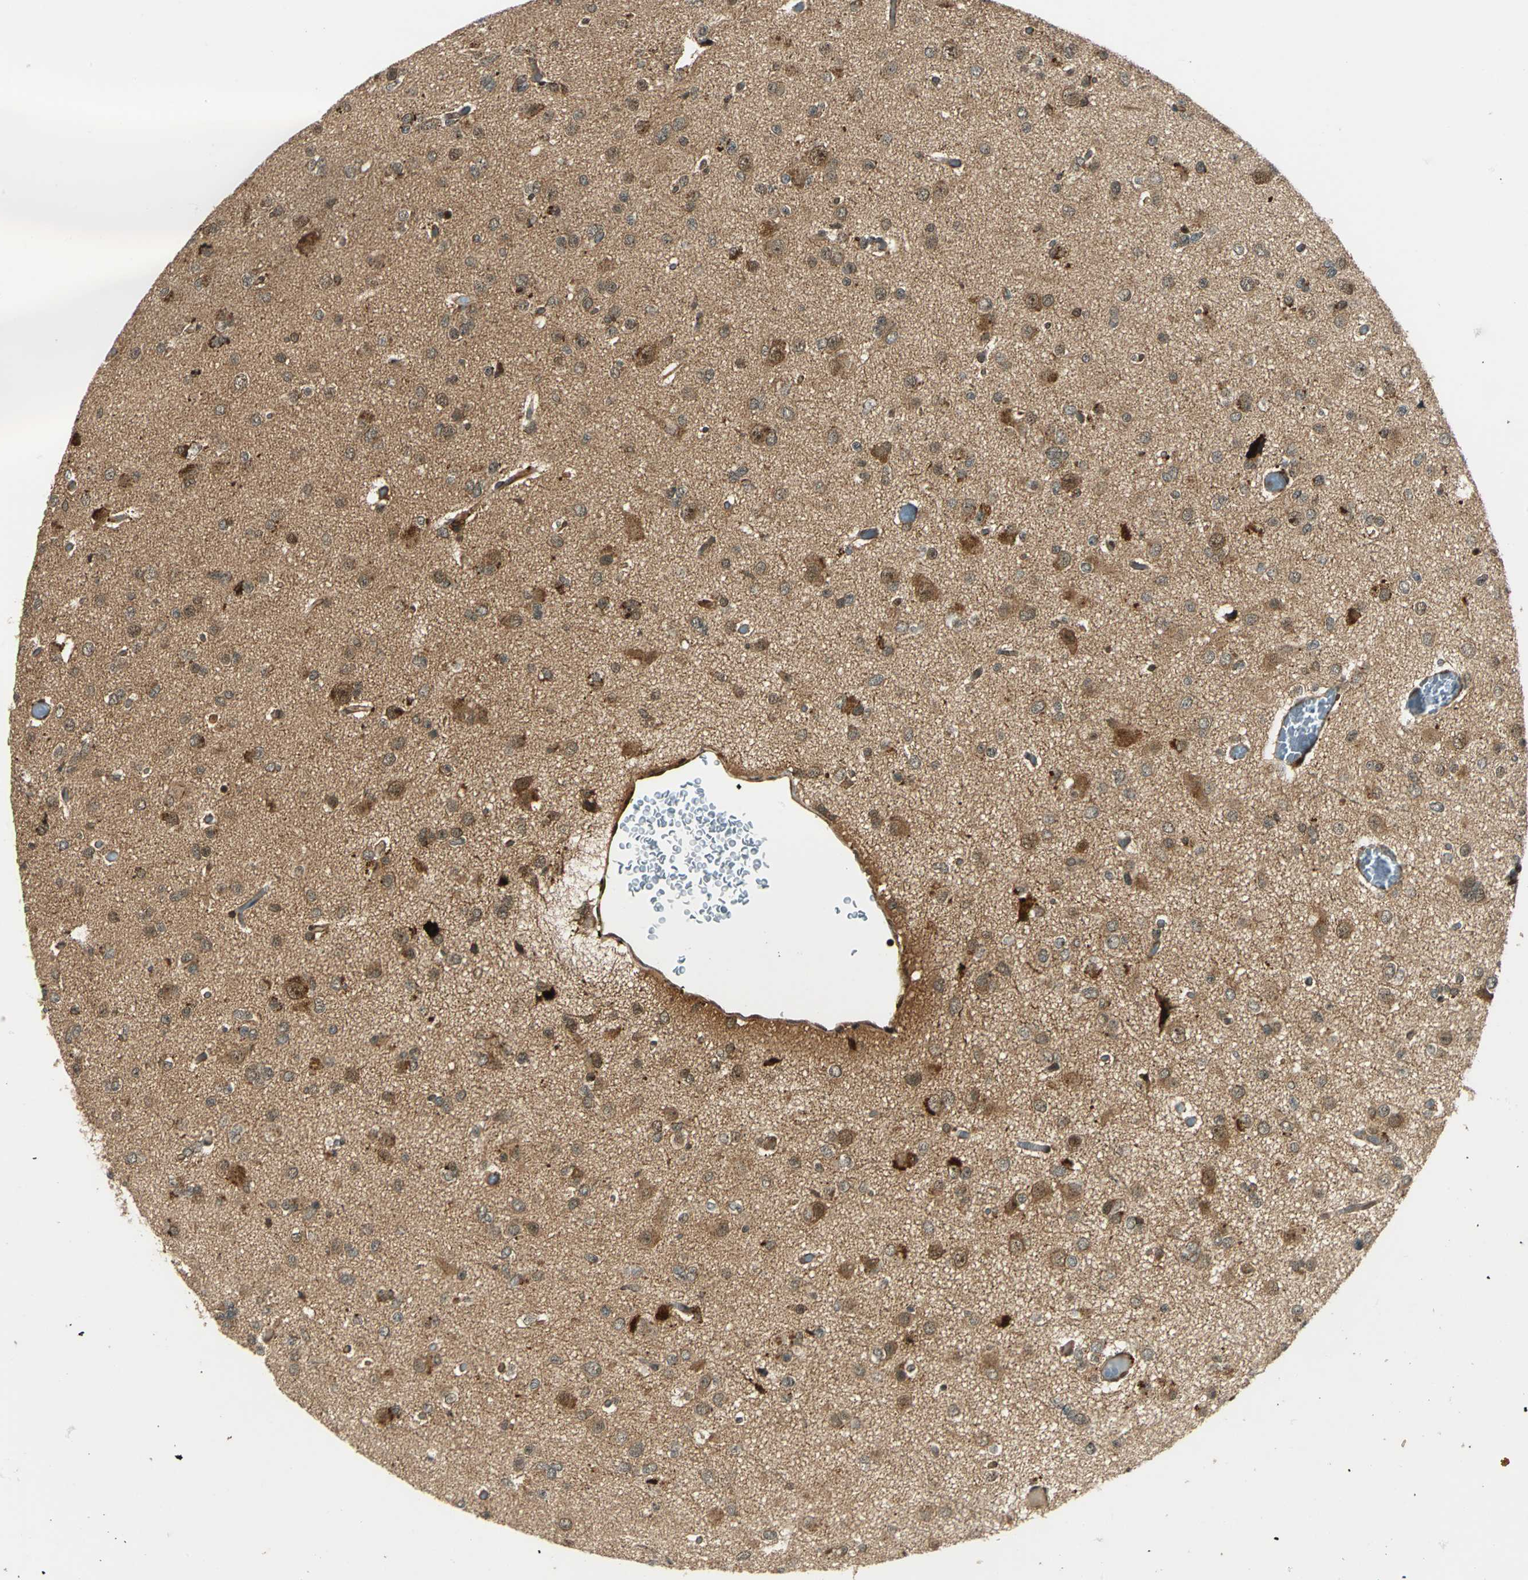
{"staining": {"intensity": "moderate", "quantity": ">75%", "location": "cytoplasmic/membranous,nuclear"}, "tissue": "glioma", "cell_type": "Tumor cells", "image_type": "cancer", "snomed": [{"axis": "morphology", "description": "Glioma, malignant, Low grade"}, {"axis": "topography", "description": "Brain"}], "caption": "This histopathology image shows low-grade glioma (malignant) stained with immunohistochemistry (IHC) to label a protein in brown. The cytoplasmic/membranous and nuclear of tumor cells show moderate positivity for the protein. Nuclei are counter-stained blue.", "gene": "PPP1R13L", "patient": {"sex": "male", "age": 42}}